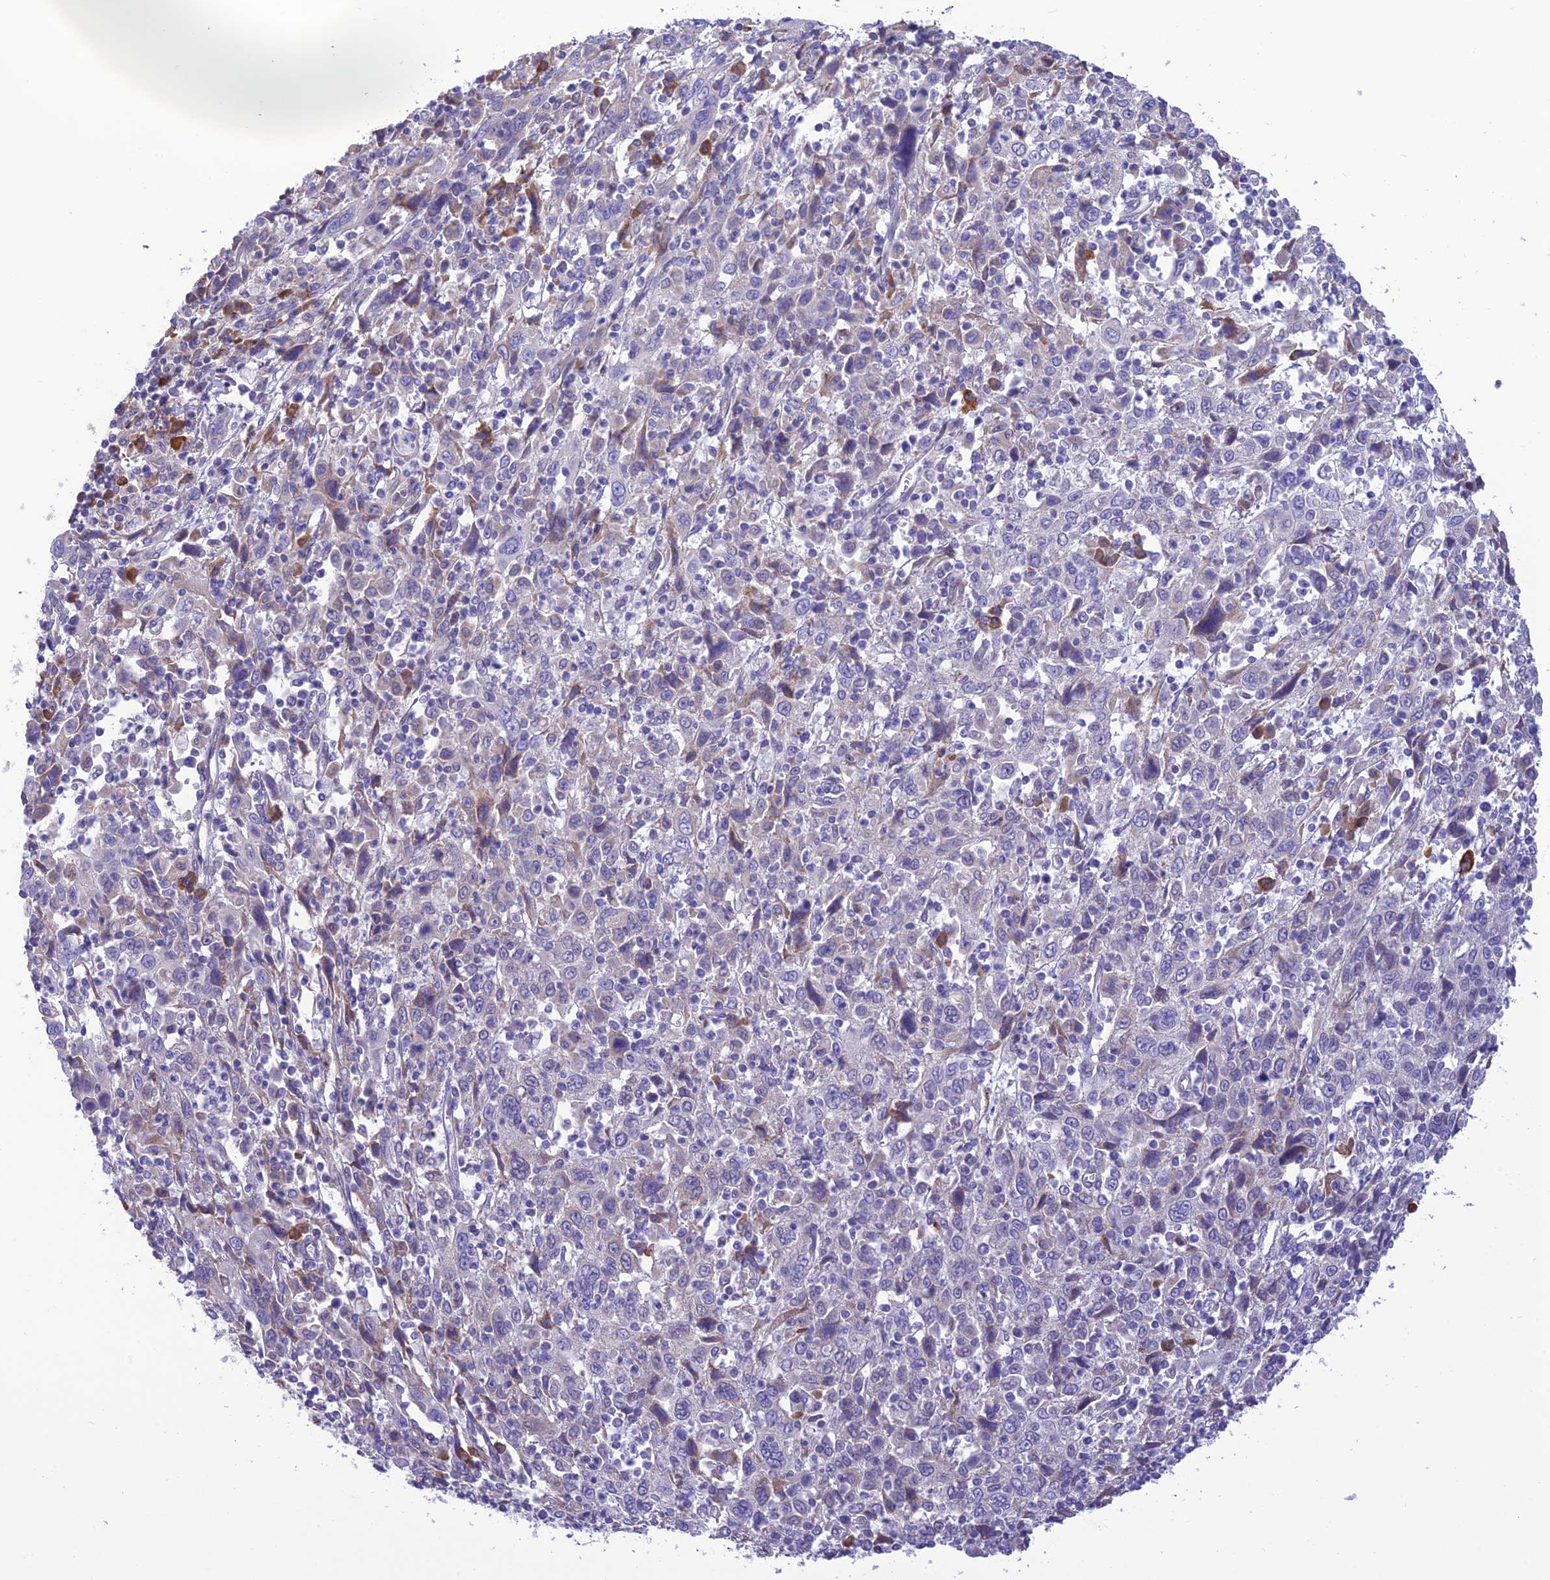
{"staining": {"intensity": "negative", "quantity": "none", "location": "none"}, "tissue": "cervical cancer", "cell_type": "Tumor cells", "image_type": "cancer", "snomed": [{"axis": "morphology", "description": "Squamous cell carcinoma, NOS"}, {"axis": "topography", "description": "Cervix"}], "caption": "Tumor cells show no significant positivity in cervical cancer. (Stains: DAB immunohistochemistry with hematoxylin counter stain, Microscopy: brightfield microscopy at high magnification).", "gene": "RNF126", "patient": {"sex": "female", "age": 46}}